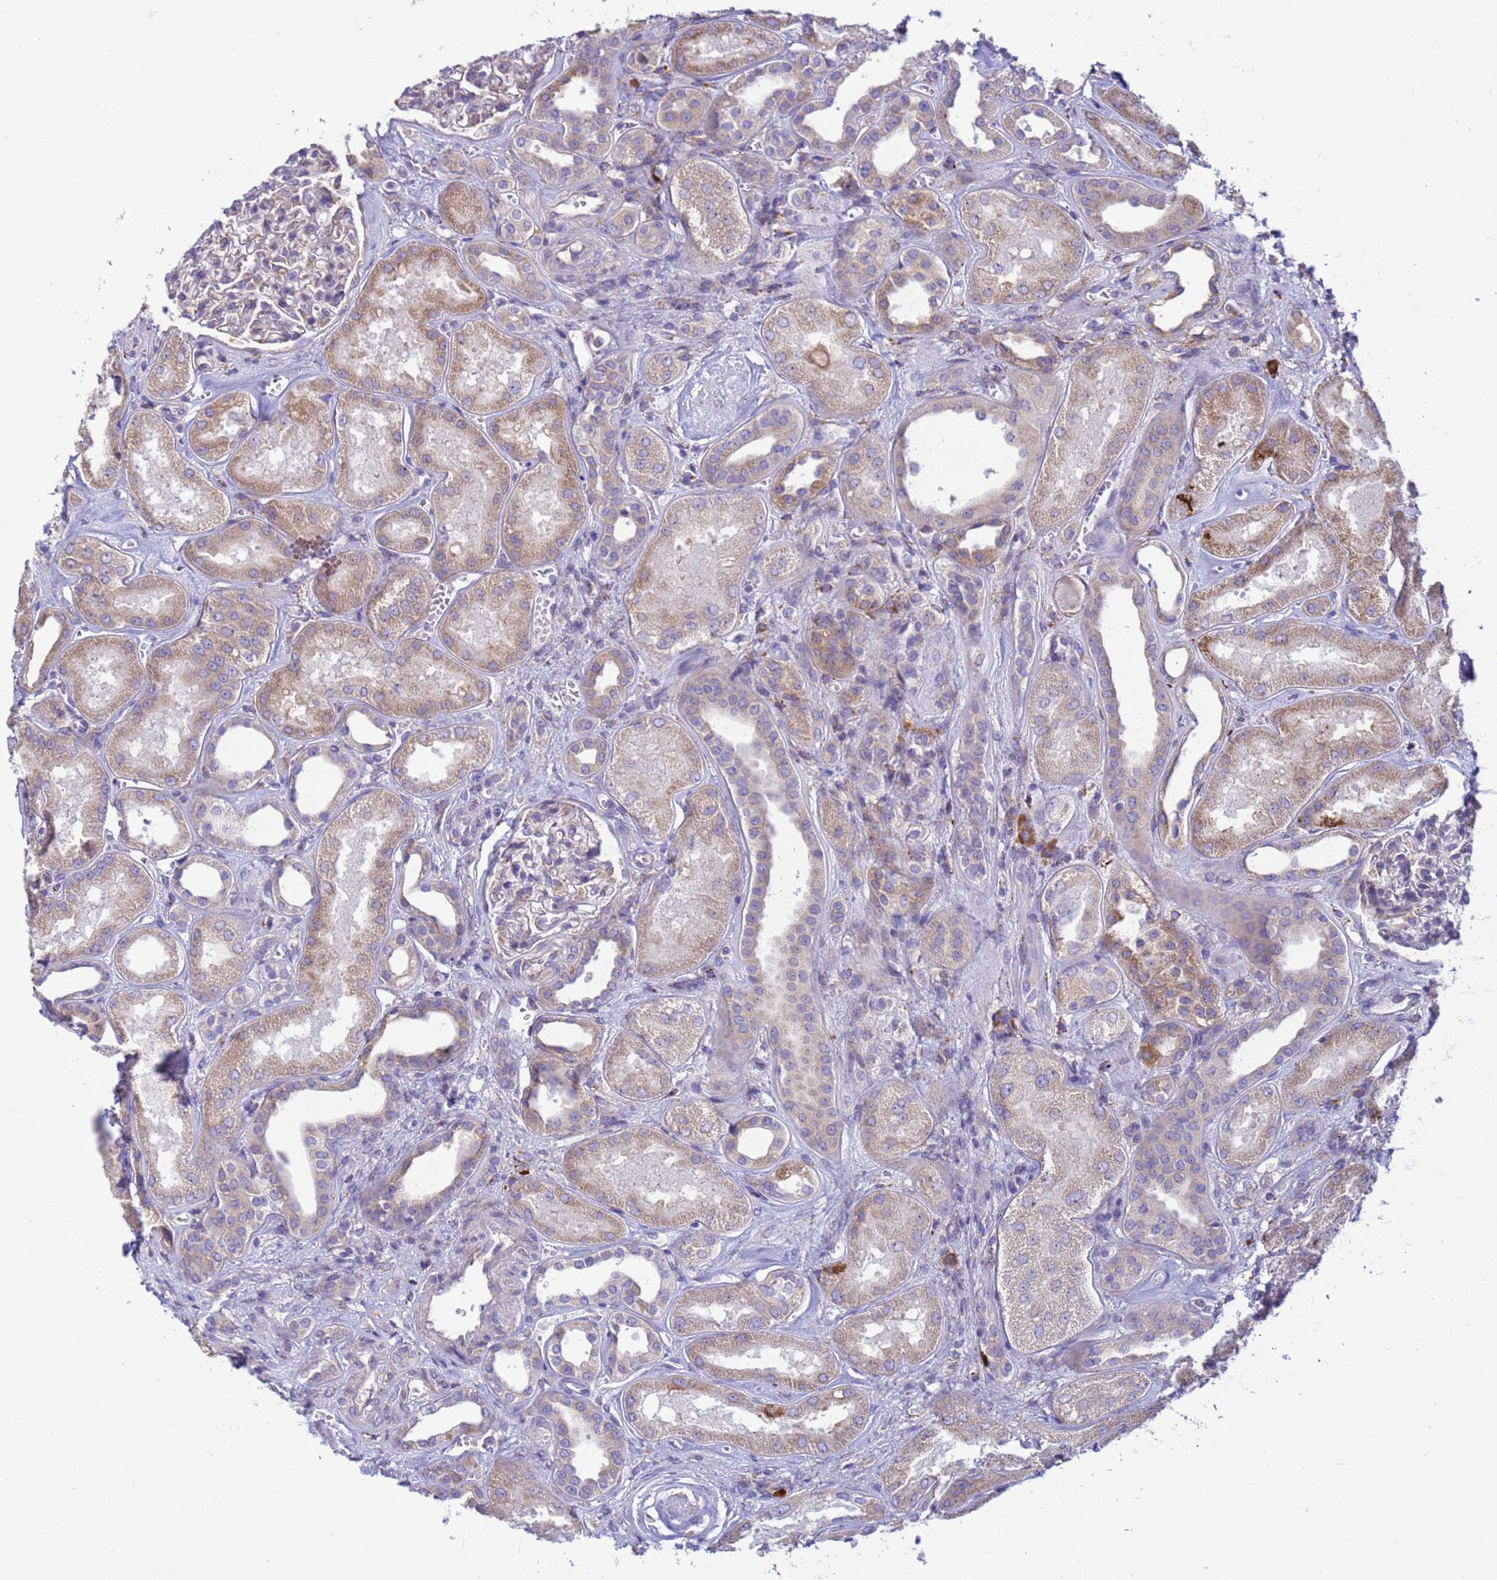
{"staining": {"intensity": "weak", "quantity": "<25%", "location": "cytoplasmic/membranous"}, "tissue": "kidney", "cell_type": "Cells in glomeruli", "image_type": "normal", "snomed": [{"axis": "morphology", "description": "Normal tissue, NOS"}, {"axis": "morphology", "description": "Adenocarcinoma, NOS"}, {"axis": "topography", "description": "Kidney"}], "caption": "The photomicrograph reveals no staining of cells in glomeruli in unremarkable kidney.", "gene": "THAP5", "patient": {"sex": "female", "age": 68}}